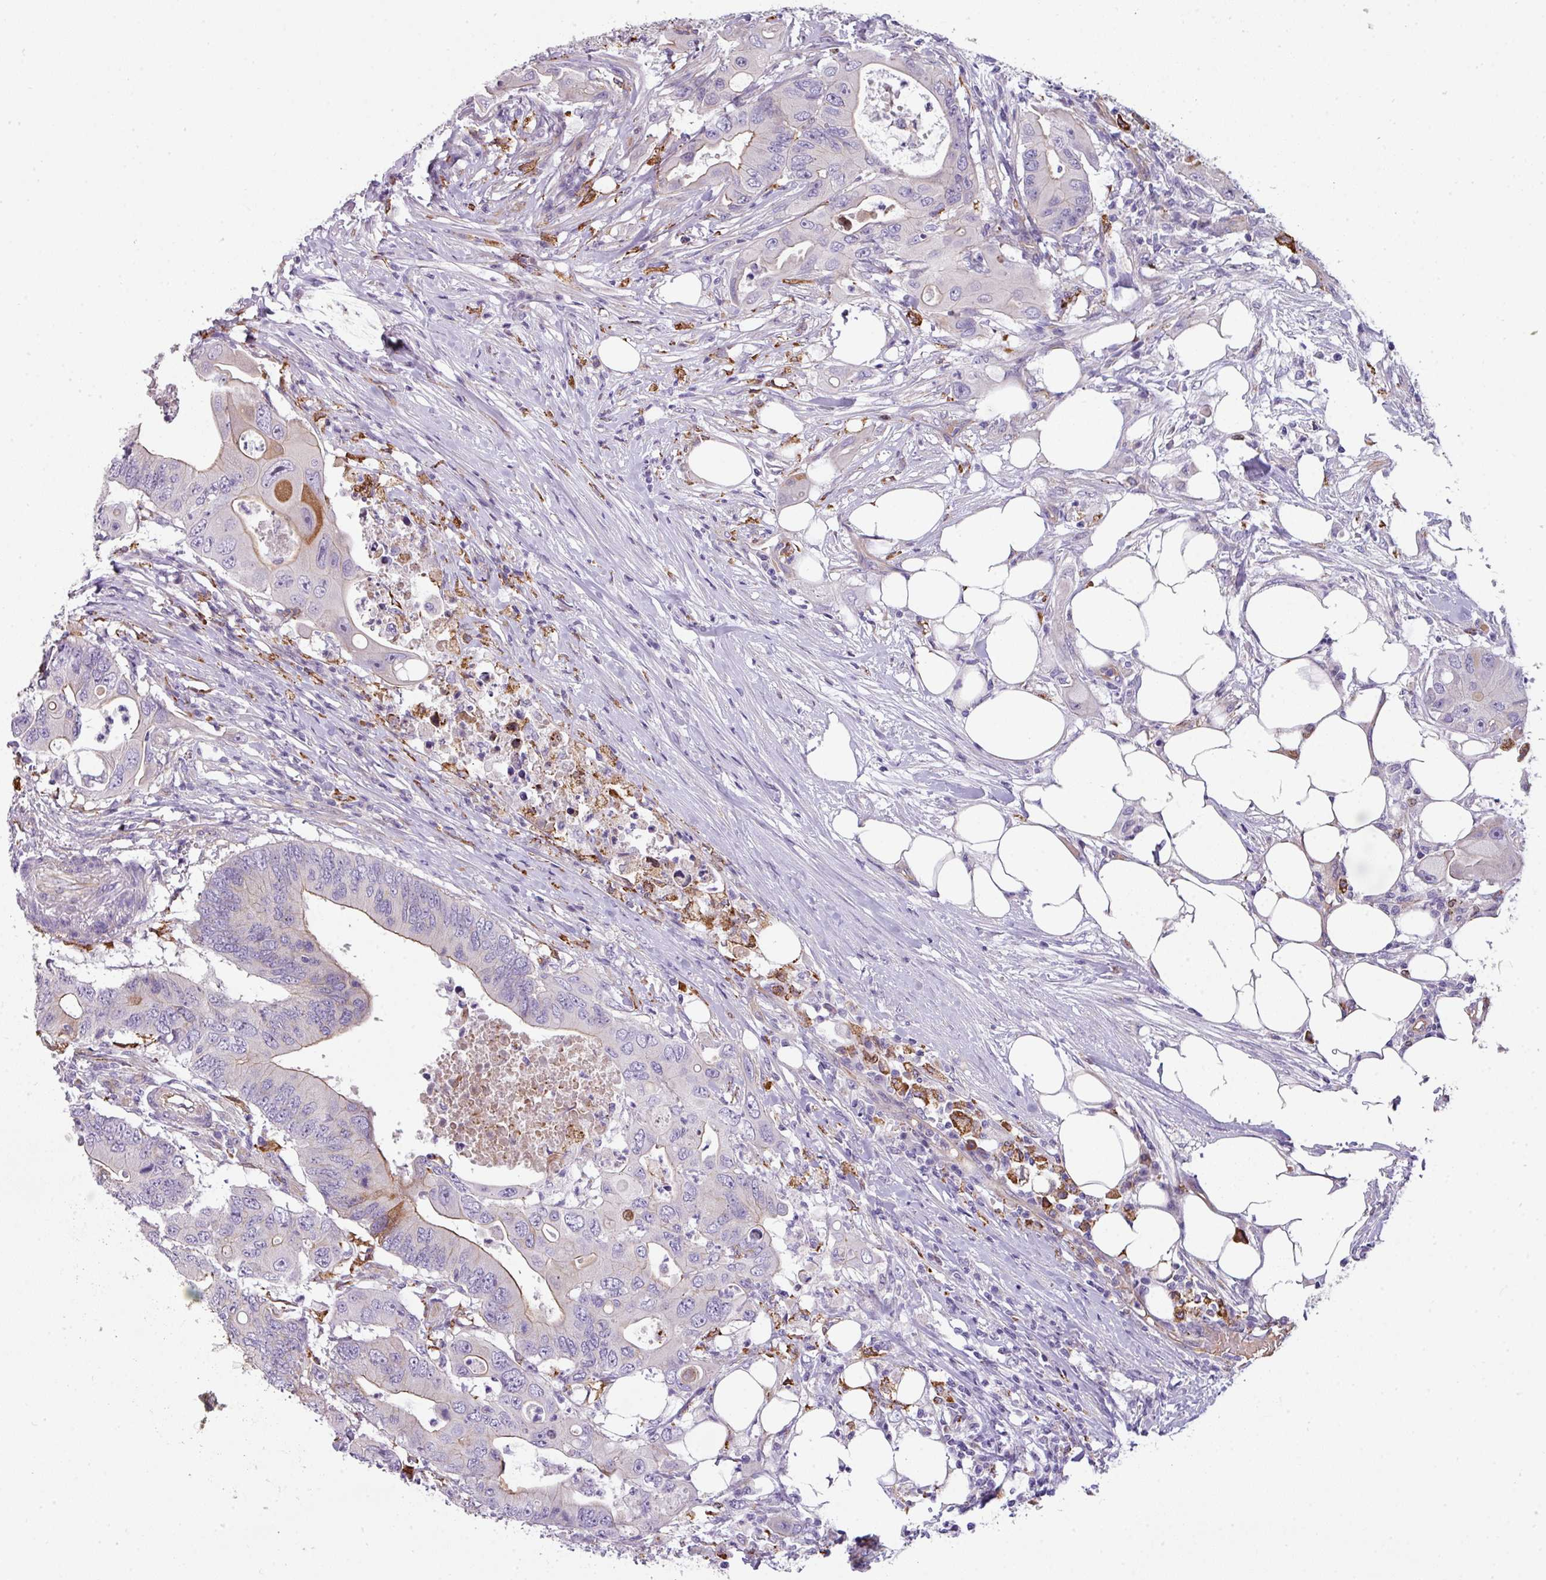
{"staining": {"intensity": "moderate", "quantity": "<25%", "location": "cytoplasmic/membranous"}, "tissue": "colorectal cancer", "cell_type": "Tumor cells", "image_type": "cancer", "snomed": [{"axis": "morphology", "description": "Adenocarcinoma, NOS"}, {"axis": "topography", "description": "Colon"}], "caption": "Tumor cells reveal moderate cytoplasmic/membranous staining in about <25% of cells in adenocarcinoma (colorectal). Using DAB (brown) and hematoxylin (blue) stains, captured at high magnification using brightfield microscopy.", "gene": "BUD23", "patient": {"sex": "male", "age": 71}}